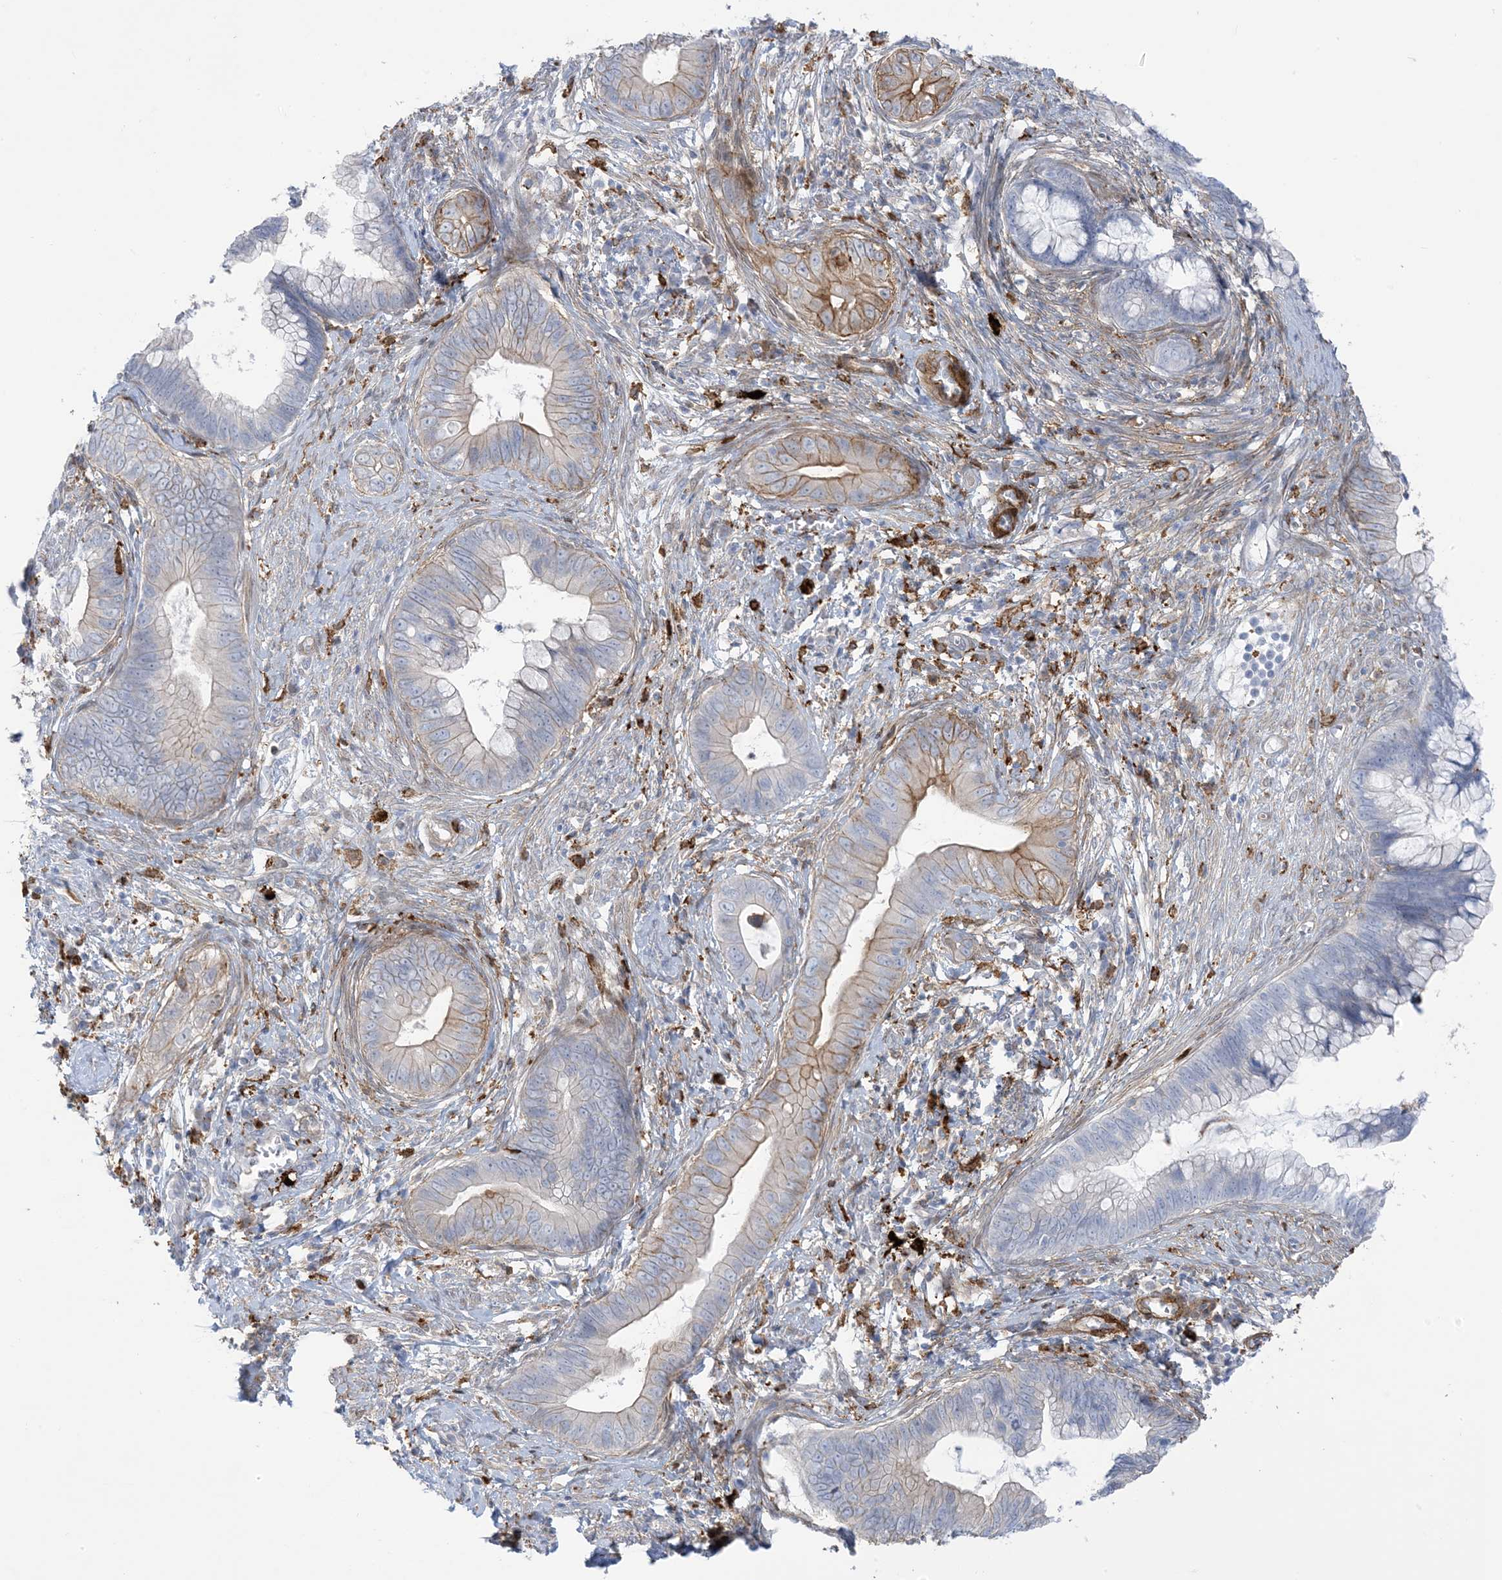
{"staining": {"intensity": "moderate", "quantity": "<25%", "location": "cytoplasmic/membranous"}, "tissue": "cervical cancer", "cell_type": "Tumor cells", "image_type": "cancer", "snomed": [{"axis": "morphology", "description": "Adenocarcinoma, NOS"}, {"axis": "topography", "description": "Cervix"}], "caption": "DAB immunohistochemical staining of cervical adenocarcinoma reveals moderate cytoplasmic/membranous protein staining in approximately <25% of tumor cells.", "gene": "ICMT", "patient": {"sex": "female", "age": 44}}